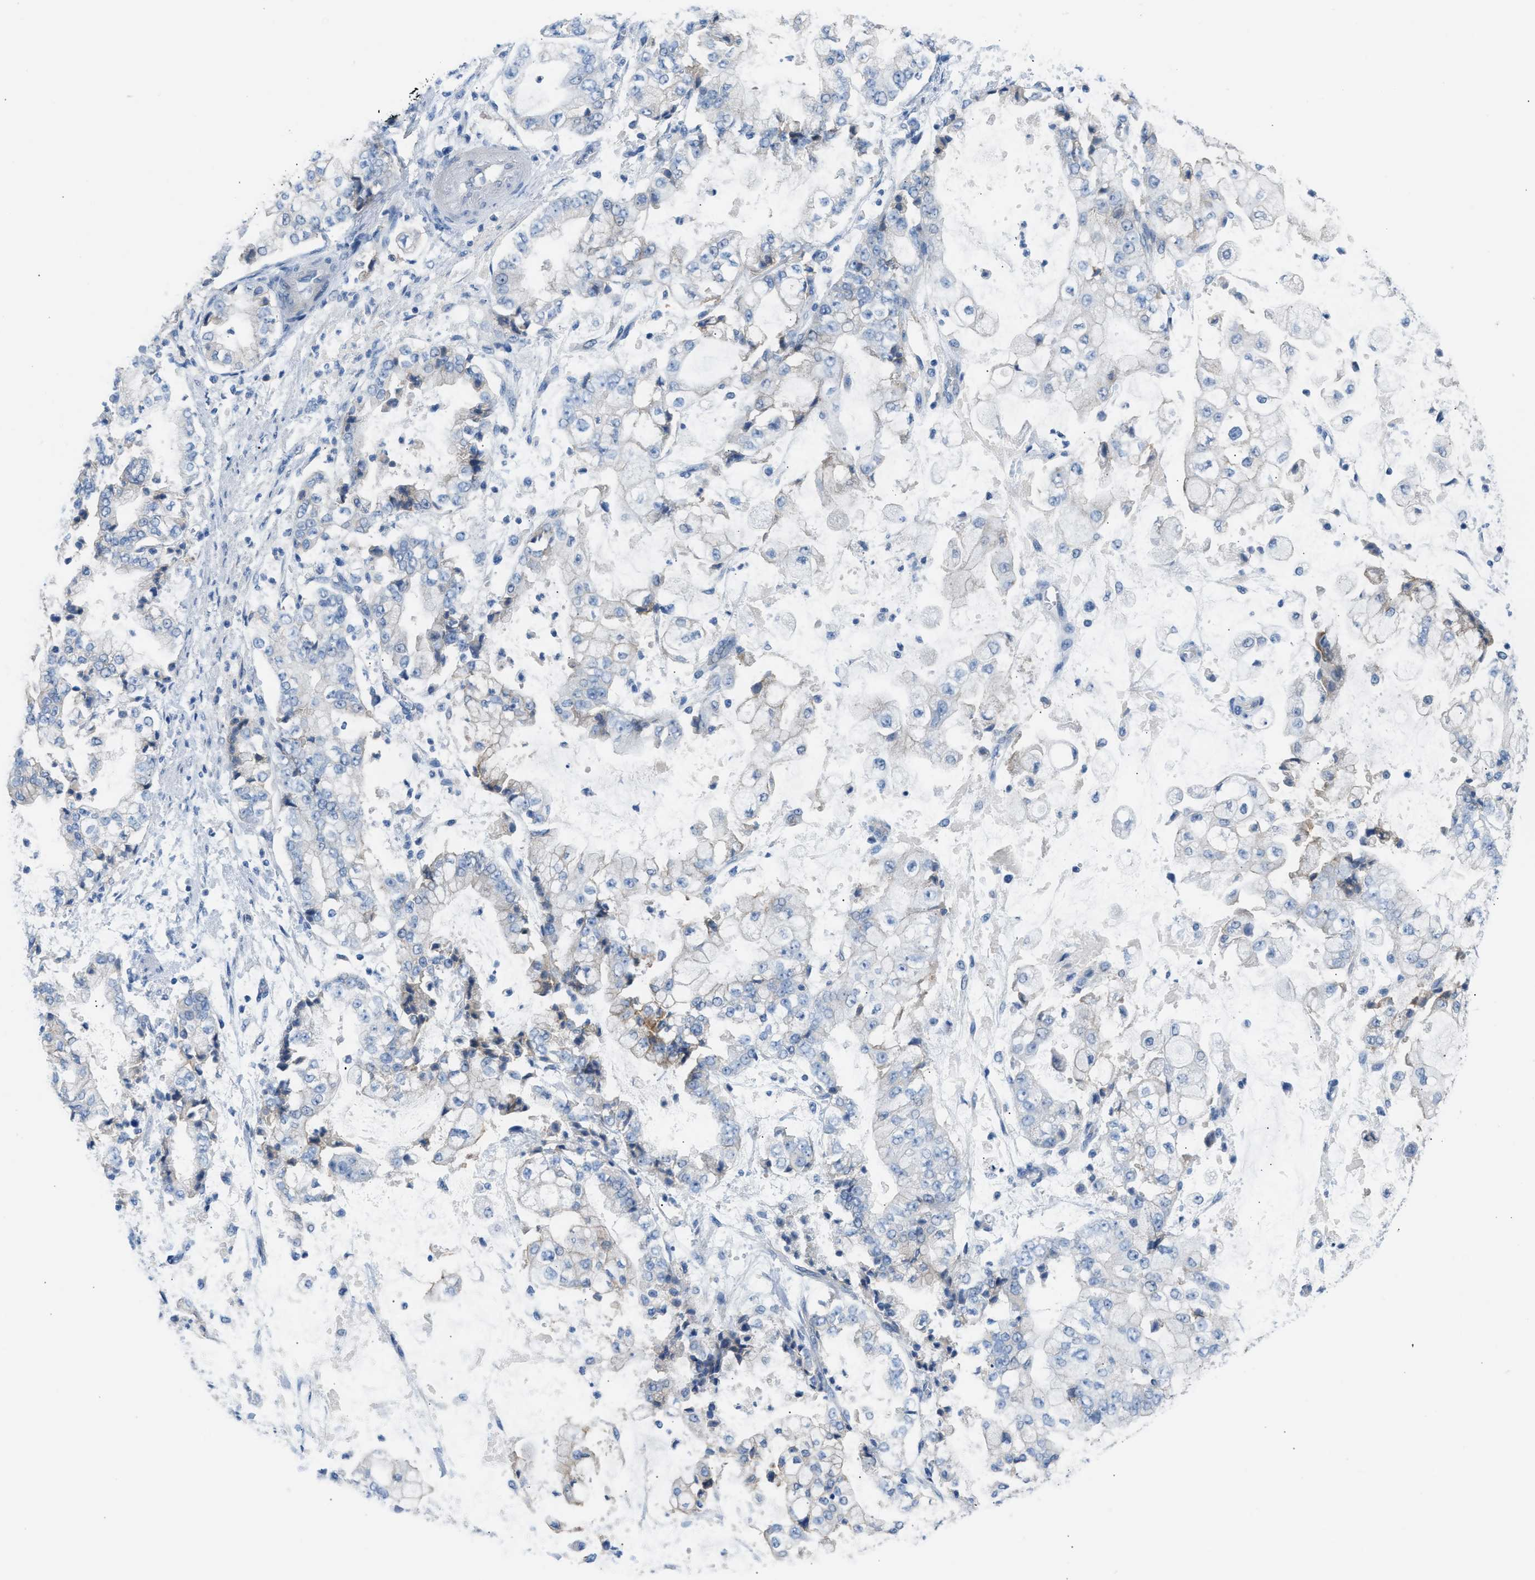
{"staining": {"intensity": "negative", "quantity": "none", "location": "none"}, "tissue": "stomach cancer", "cell_type": "Tumor cells", "image_type": "cancer", "snomed": [{"axis": "morphology", "description": "Adenocarcinoma, NOS"}, {"axis": "topography", "description": "Stomach"}], "caption": "High power microscopy photomicrograph of an IHC photomicrograph of stomach cancer (adenocarcinoma), revealing no significant positivity in tumor cells.", "gene": "ERBB2", "patient": {"sex": "male", "age": 76}}